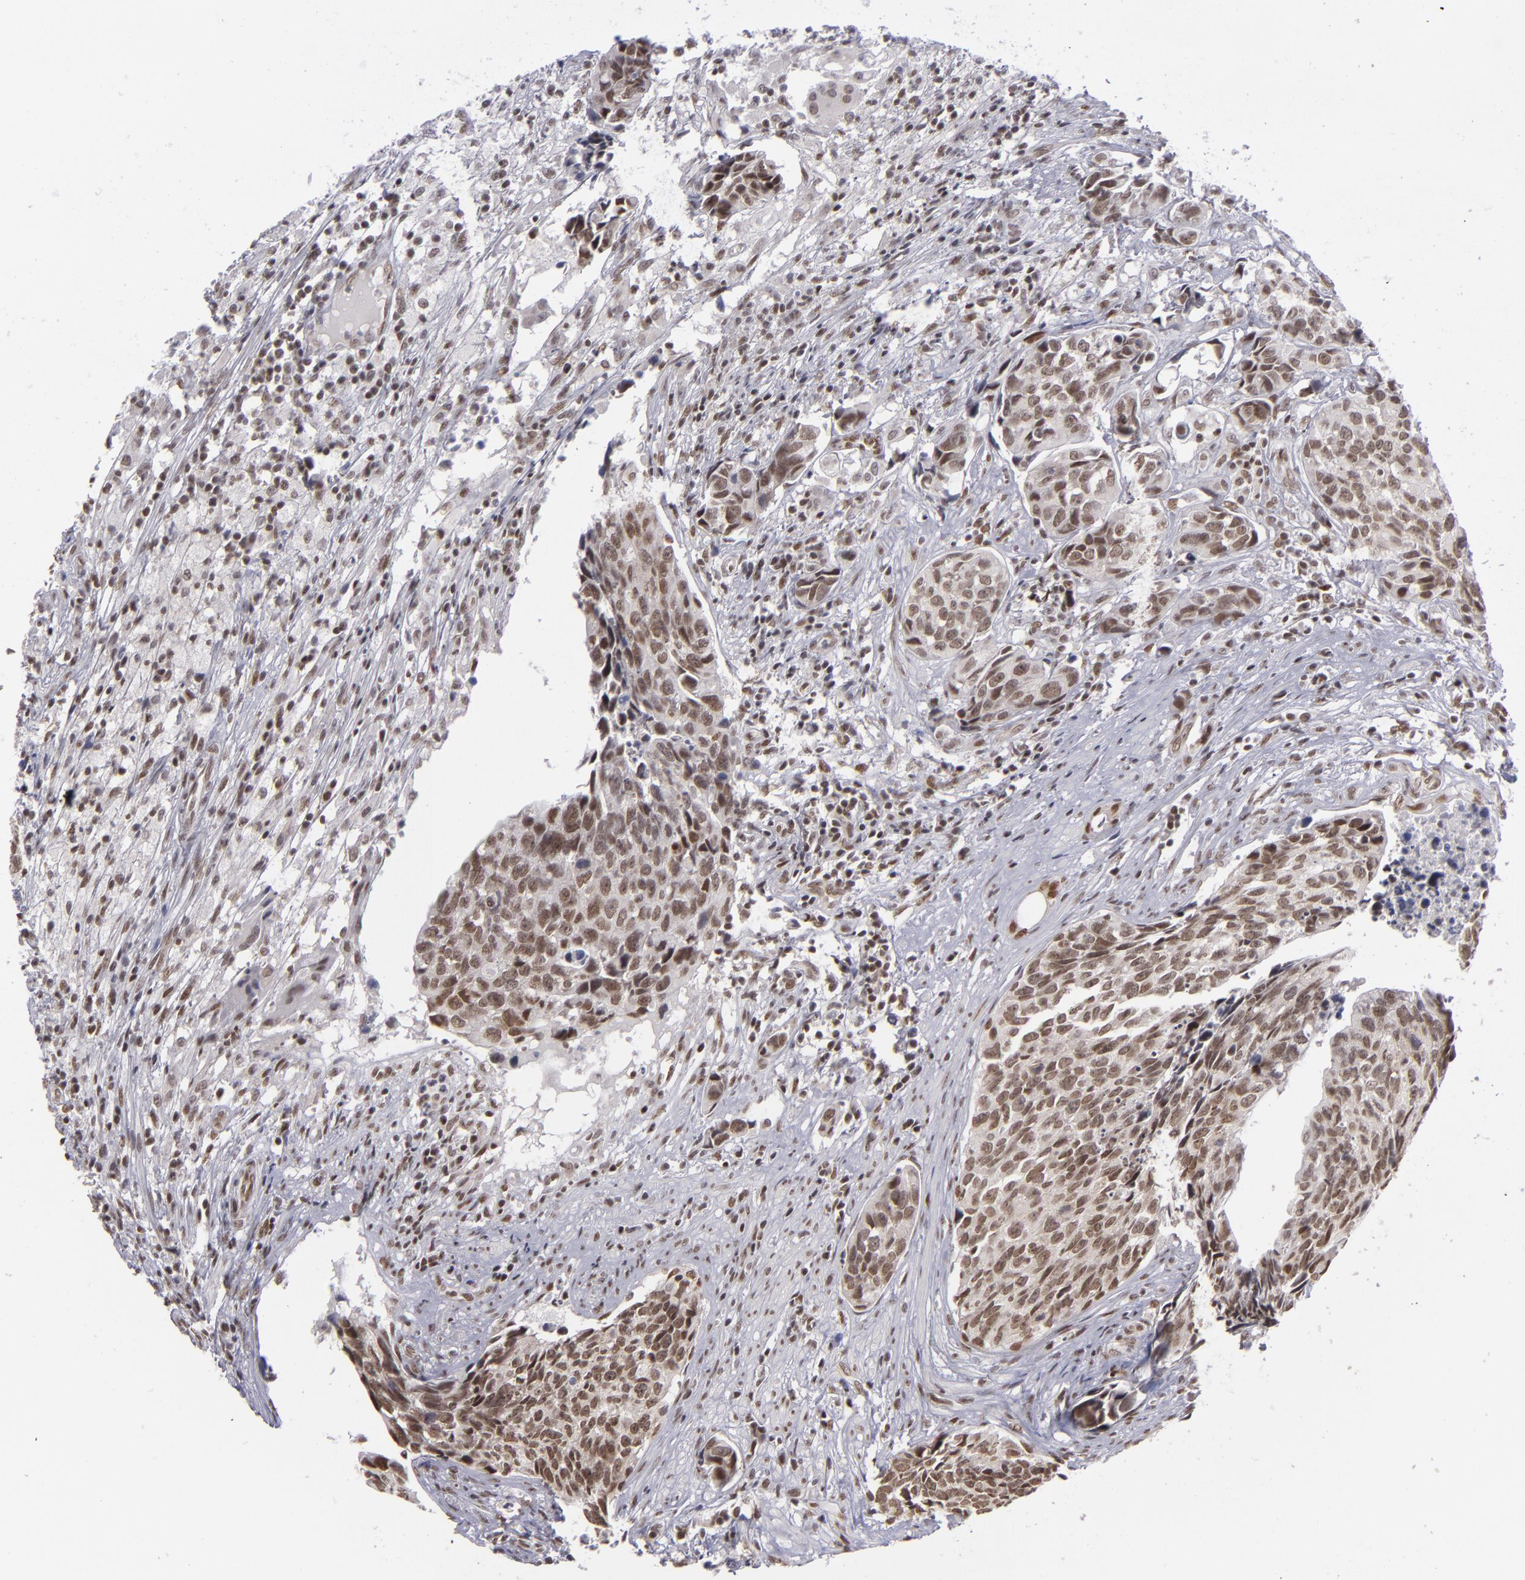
{"staining": {"intensity": "moderate", "quantity": ">75%", "location": "nuclear"}, "tissue": "urothelial cancer", "cell_type": "Tumor cells", "image_type": "cancer", "snomed": [{"axis": "morphology", "description": "Urothelial carcinoma, High grade"}, {"axis": "topography", "description": "Urinary bladder"}], "caption": "Brown immunohistochemical staining in urothelial carcinoma (high-grade) shows moderate nuclear expression in about >75% of tumor cells. The staining was performed using DAB (3,3'-diaminobenzidine) to visualize the protein expression in brown, while the nuclei were stained in blue with hematoxylin (Magnification: 20x).", "gene": "MLLT3", "patient": {"sex": "male", "age": 81}}